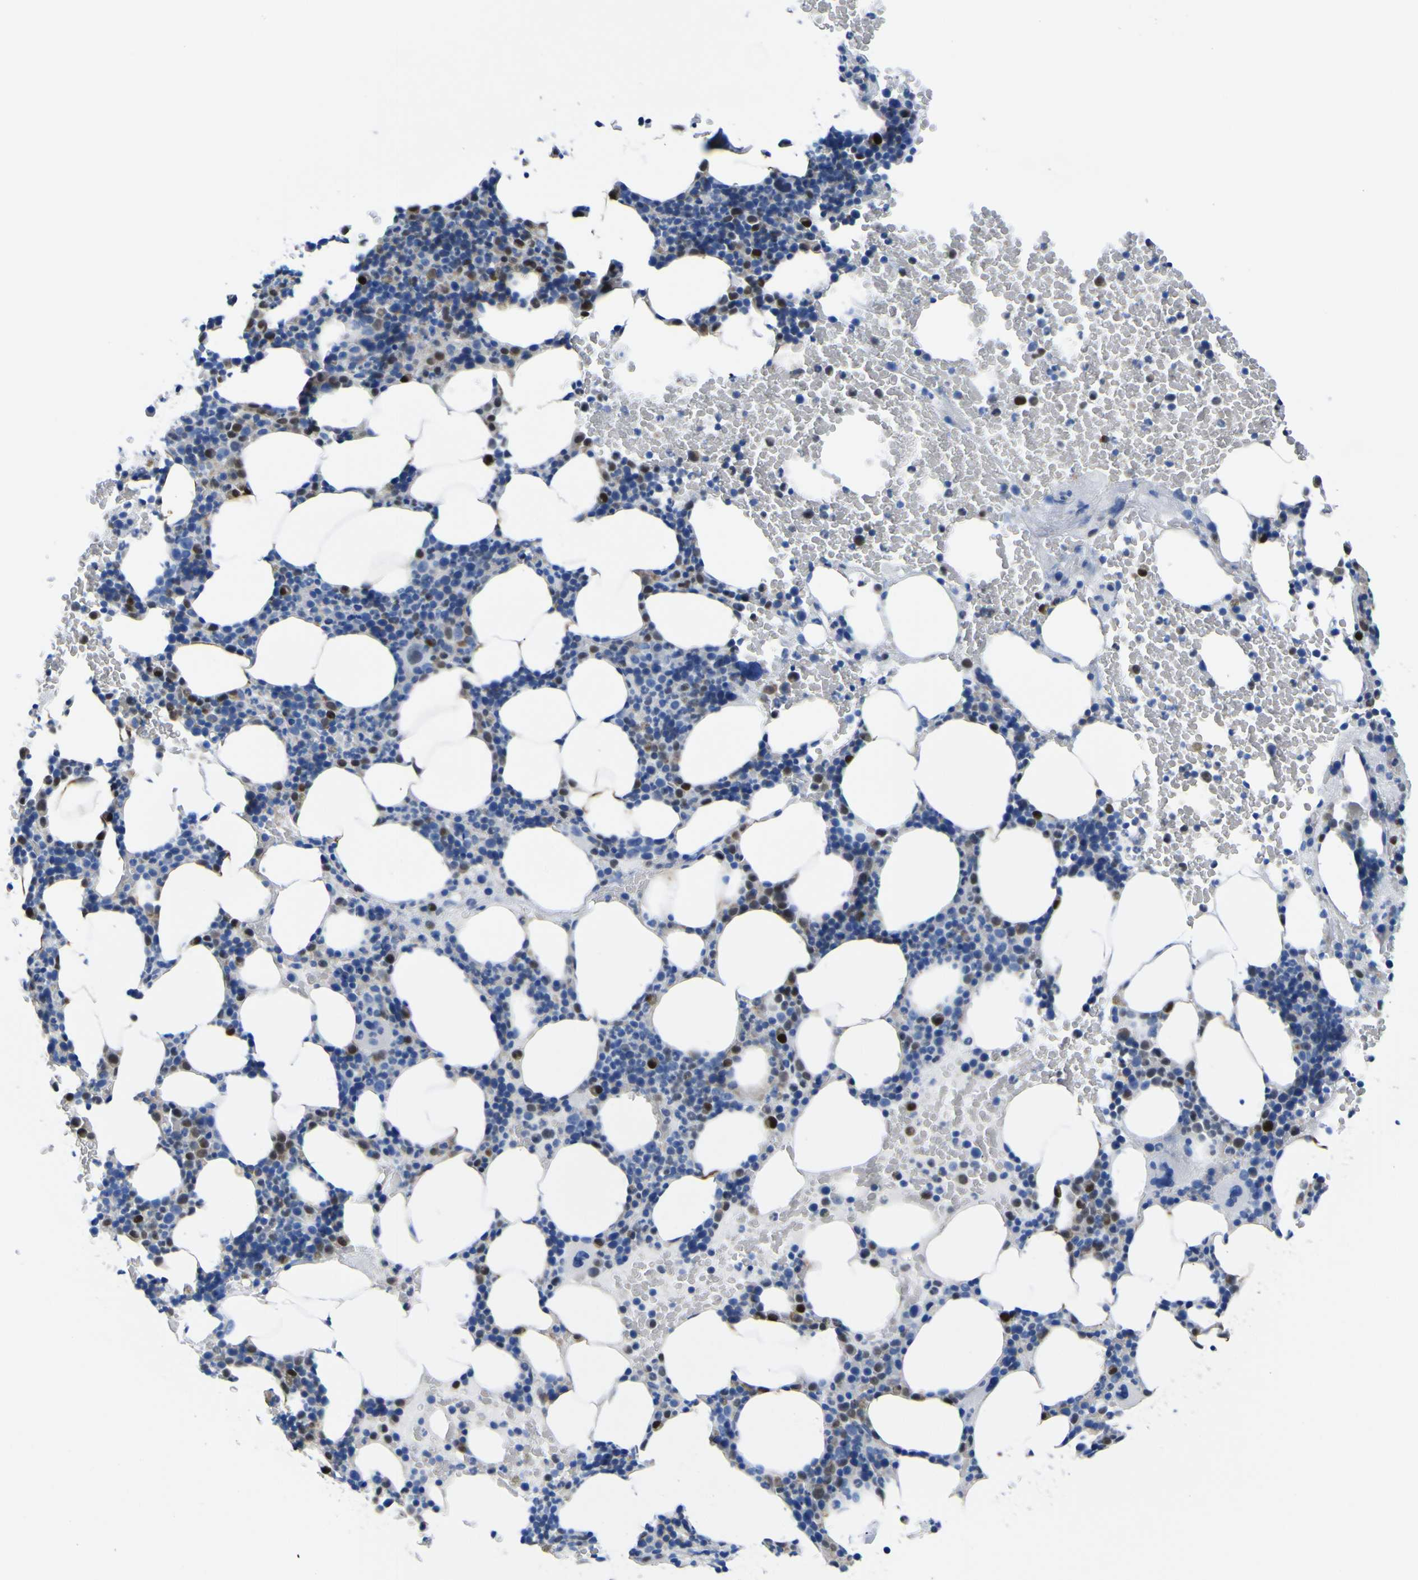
{"staining": {"intensity": "strong", "quantity": "25%-75%", "location": "nuclear"}, "tissue": "bone marrow", "cell_type": "Hematopoietic cells", "image_type": "normal", "snomed": [{"axis": "morphology", "description": "Normal tissue, NOS"}, {"axis": "morphology", "description": "Inflammation, NOS"}, {"axis": "topography", "description": "Bone marrow"}], "caption": "A brown stain highlights strong nuclear staining of a protein in hematopoietic cells of benign bone marrow.", "gene": "DACH1", "patient": {"sex": "female", "age": 70}}